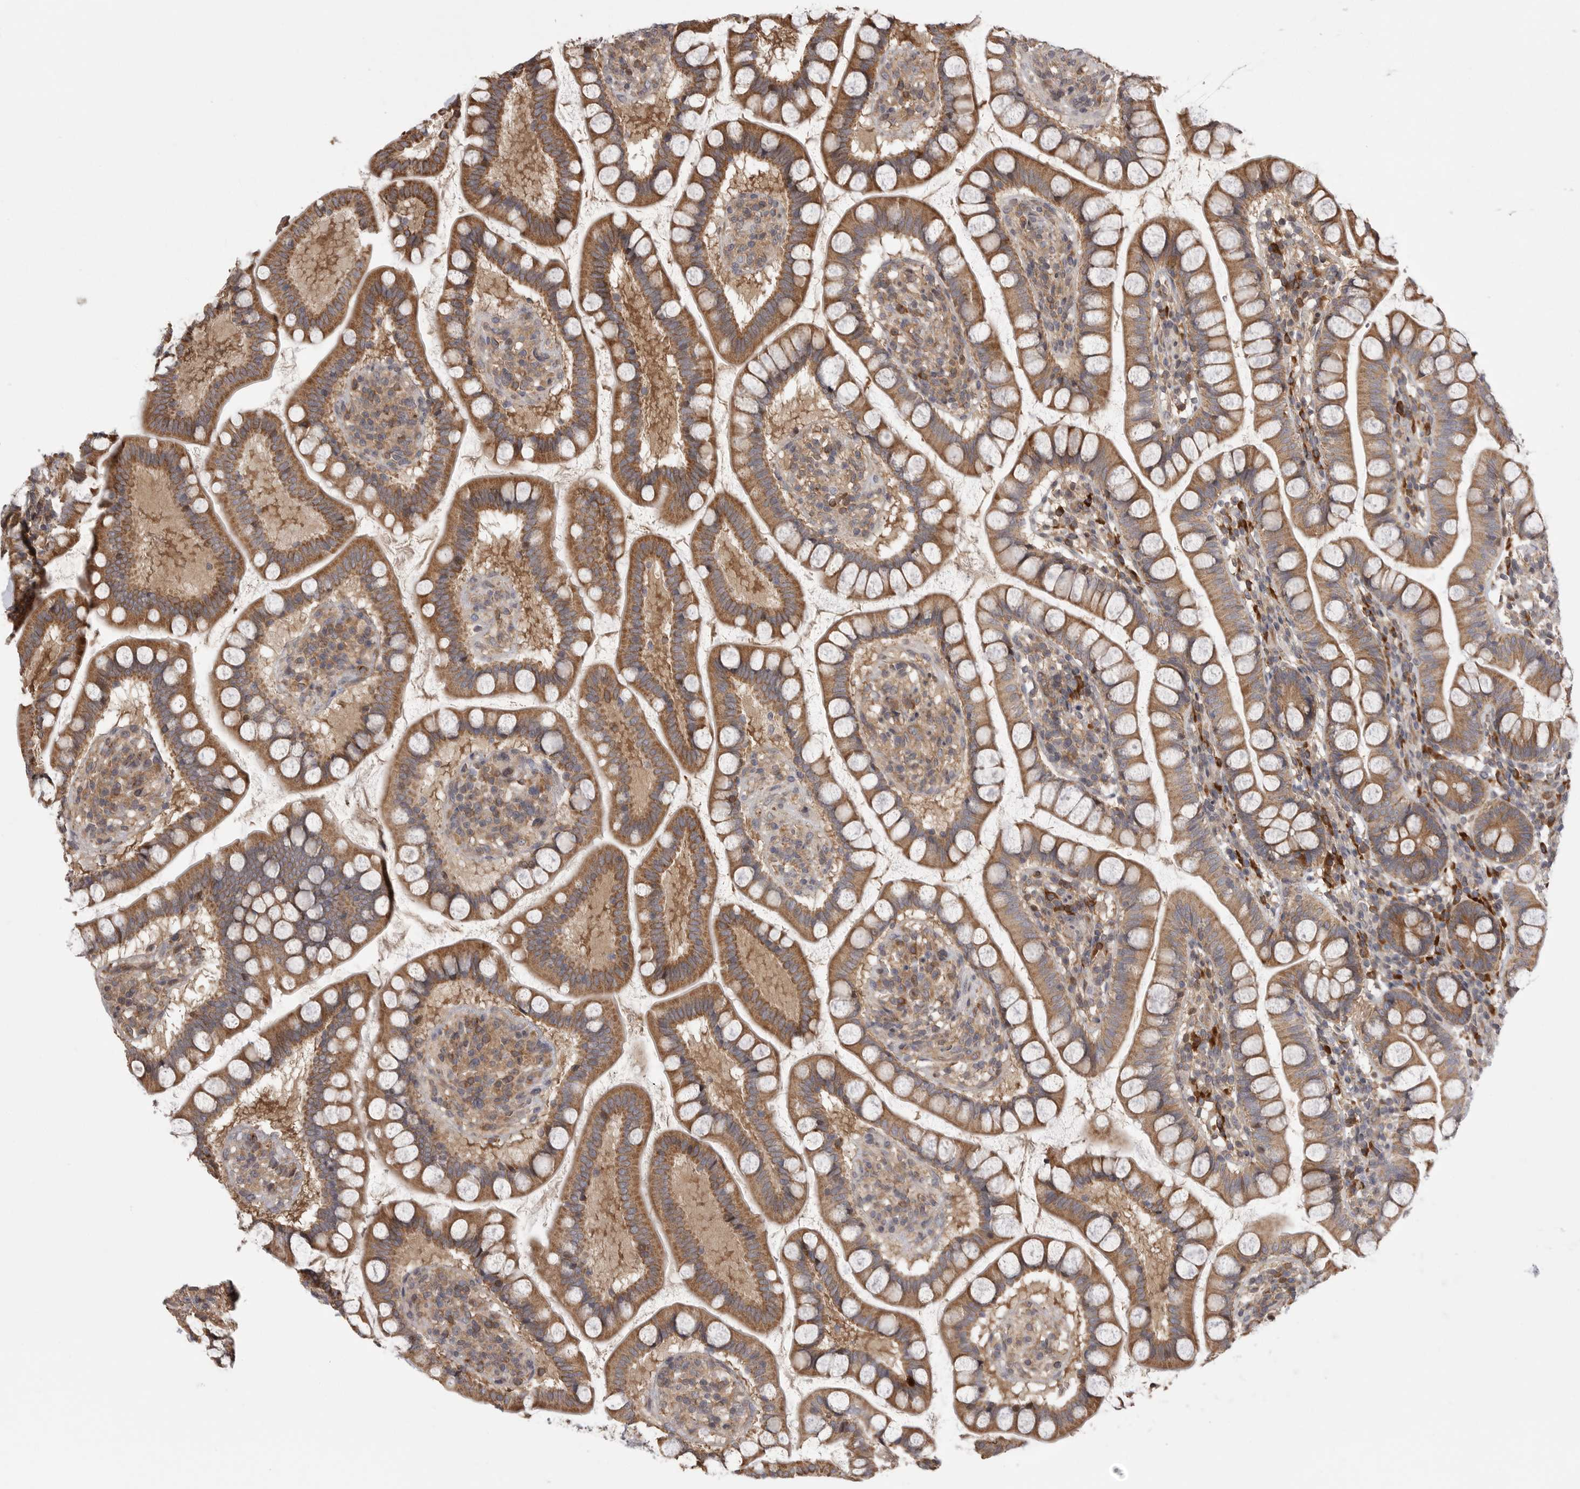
{"staining": {"intensity": "moderate", "quantity": ">75%", "location": "cytoplasmic/membranous,nuclear"}, "tissue": "small intestine", "cell_type": "Glandular cells", "image_type": "normal", "snomed": [{"axis": "morphology", "description": "Normal tissue, NOS"}, {"axis": "topography", "description": "Small intestine"}], "caption": "Immunohistochemistry staining of normal small intestine, which demonstrates medium levels of moderate cytoplasmic/membranous,nuclear expression in approximately >75% of glandular cells indicating moderate cytoplasmic/membranous,nuclear protein expression. The staining was performed using DAB (3,3'-diaminobenzidine) (brown) for protein detection and nuclei were counterstained in hematoxylin (blue).", "gene": "OXR1", "patient": {"sex": "female", "age": 84}}